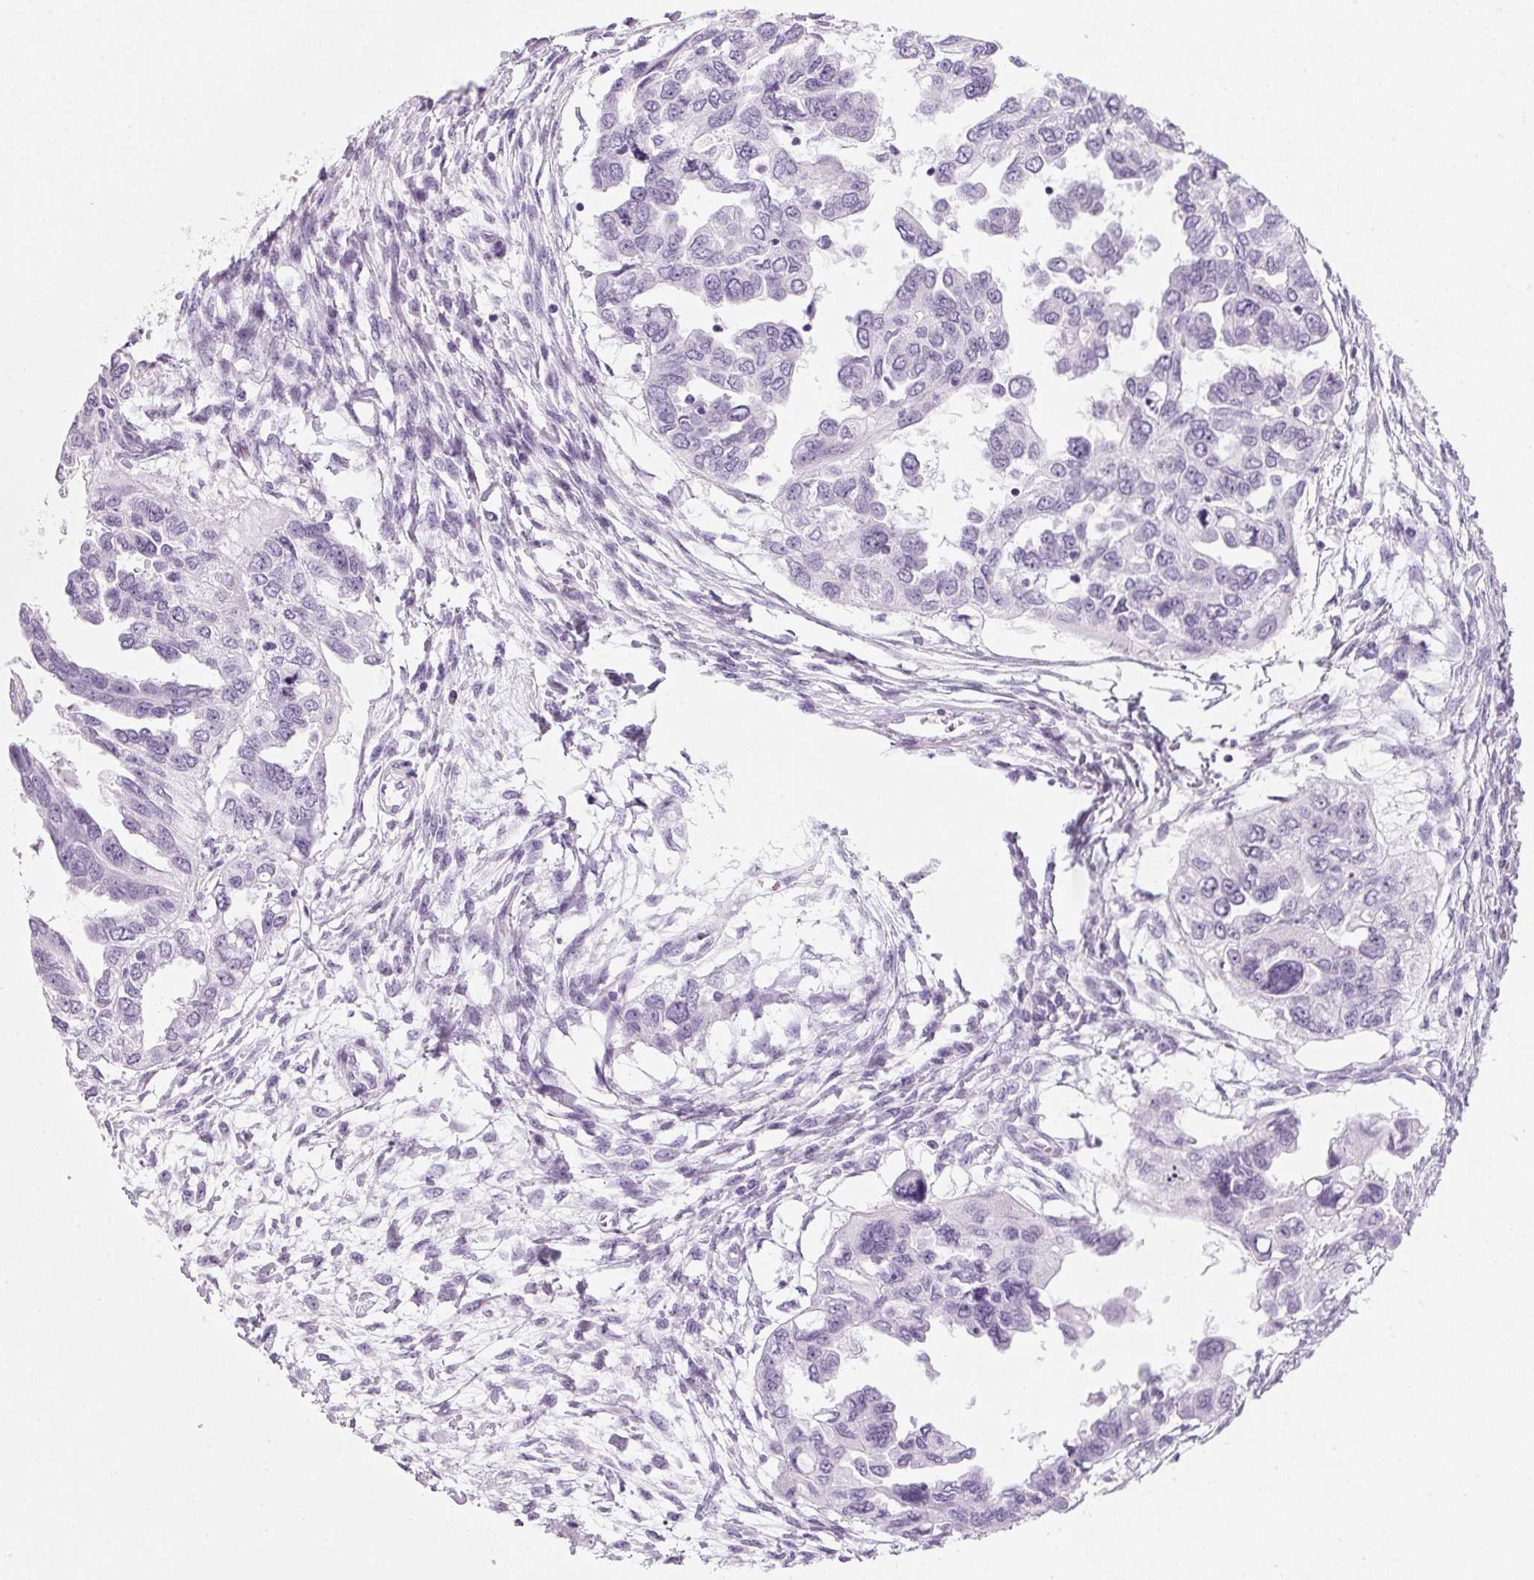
{"staining": {"intensity": "negative", "quantity": "none", "location": "none"}, "tissue": "ovarian cancer", "cell_type": "Tumor cells", "image_type": "cancer", "snomed": [{"axis": "morphology", "description": "Cystadenocarcinoma, serous, NOS"}, {"axis": "topography", "description": "Ovary"}], "caption": "Tumor cells show no significant protein expression in ovarian cancer.", "gene": "DNTTIP2", "patient": {"sex": "female", "age": 53}}